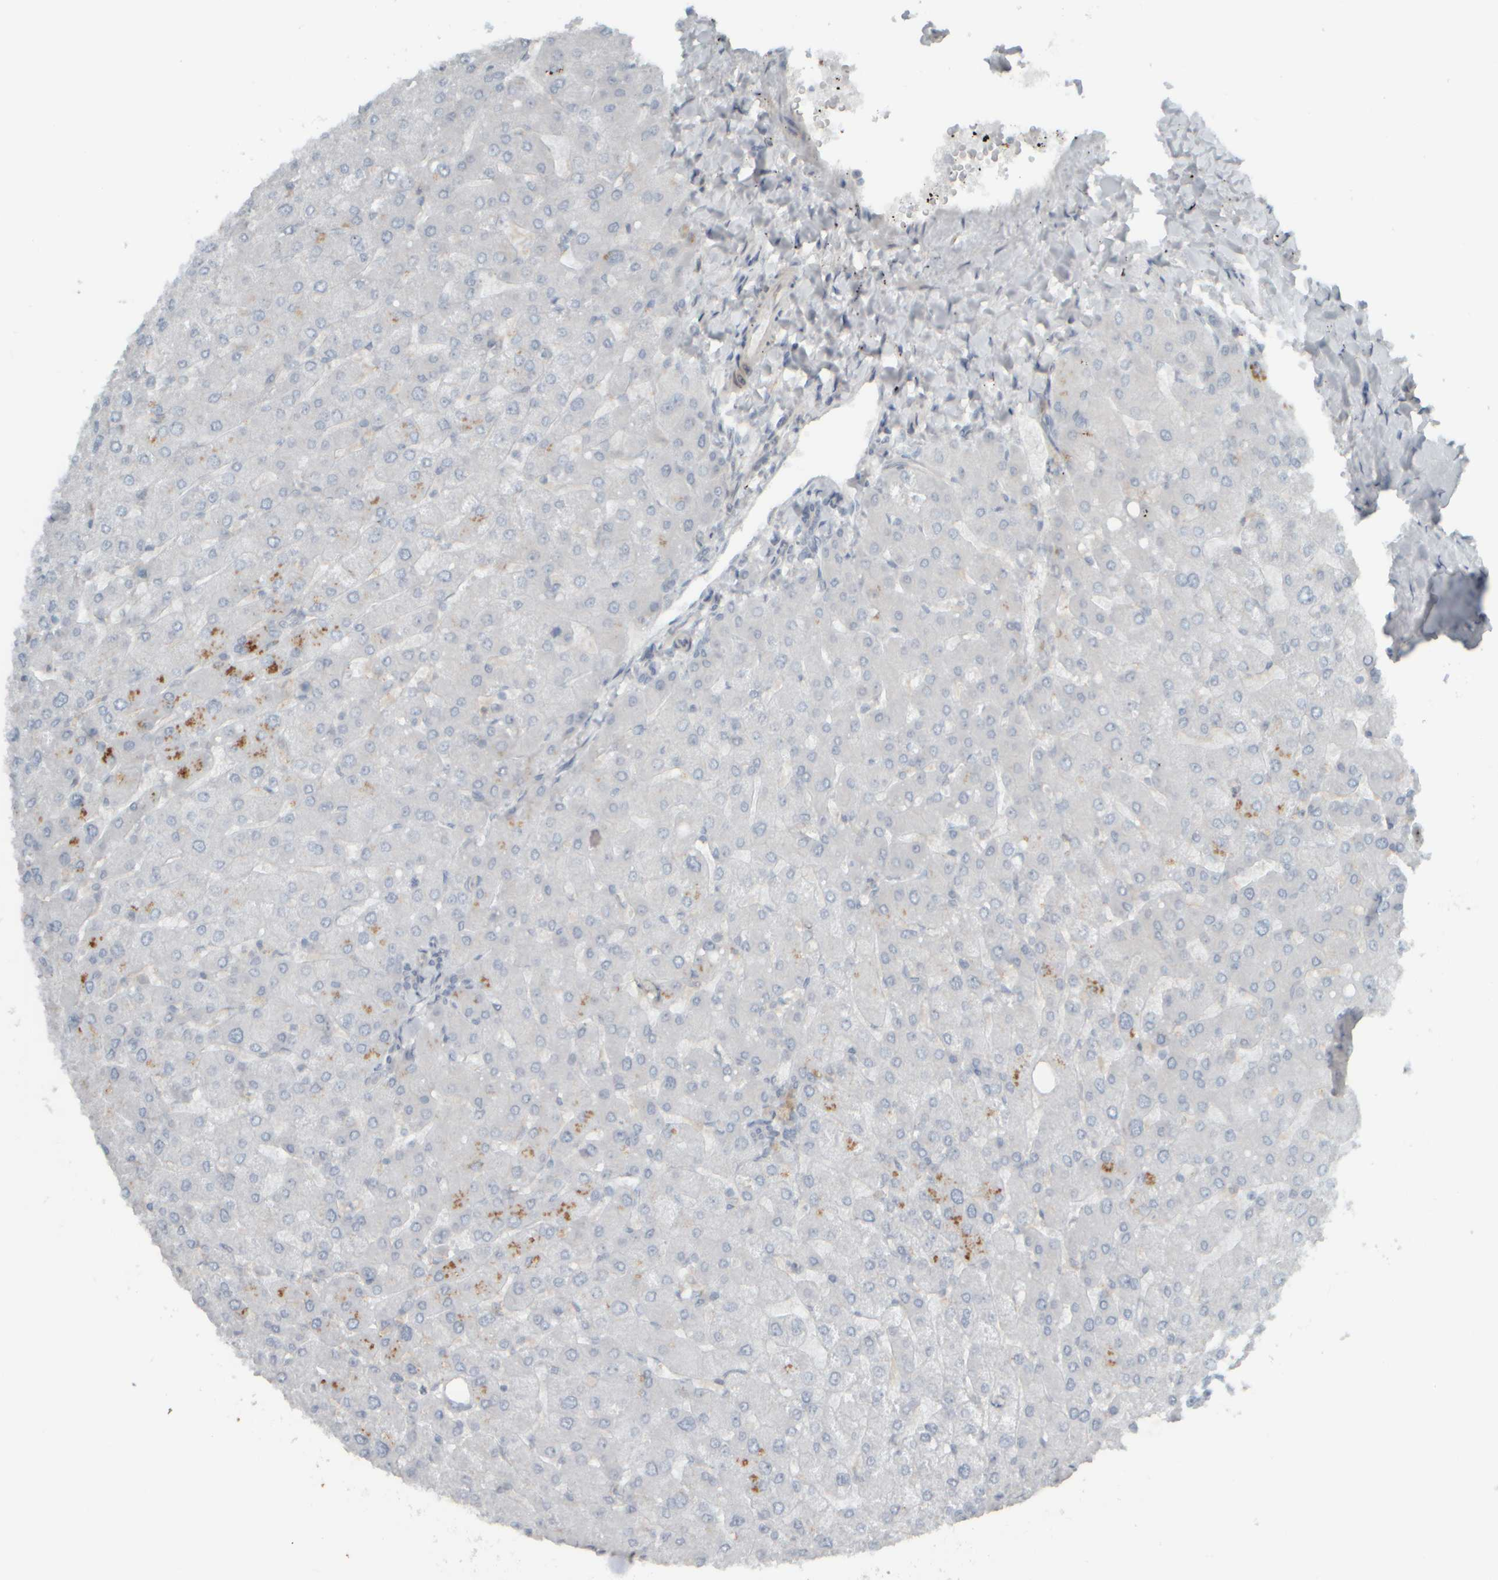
{"staining": {"intensity": "negative", "quantity": "none", "location": "none"}, "tissue": "liver", "cell_type": "Cholangiocytes", "image_type": "normal", "snomed": [{"axis": "morphology", "description": "Normal tissue, NOS"}, {"axis": "topography", "description": "Liver"}], "caption": "Immunohistochemistry (IHC) of unremarkable human liver shows no staining in cholangiocytes.", "gene": "HGS", "patient": {"sex": "male", "age": 55}}